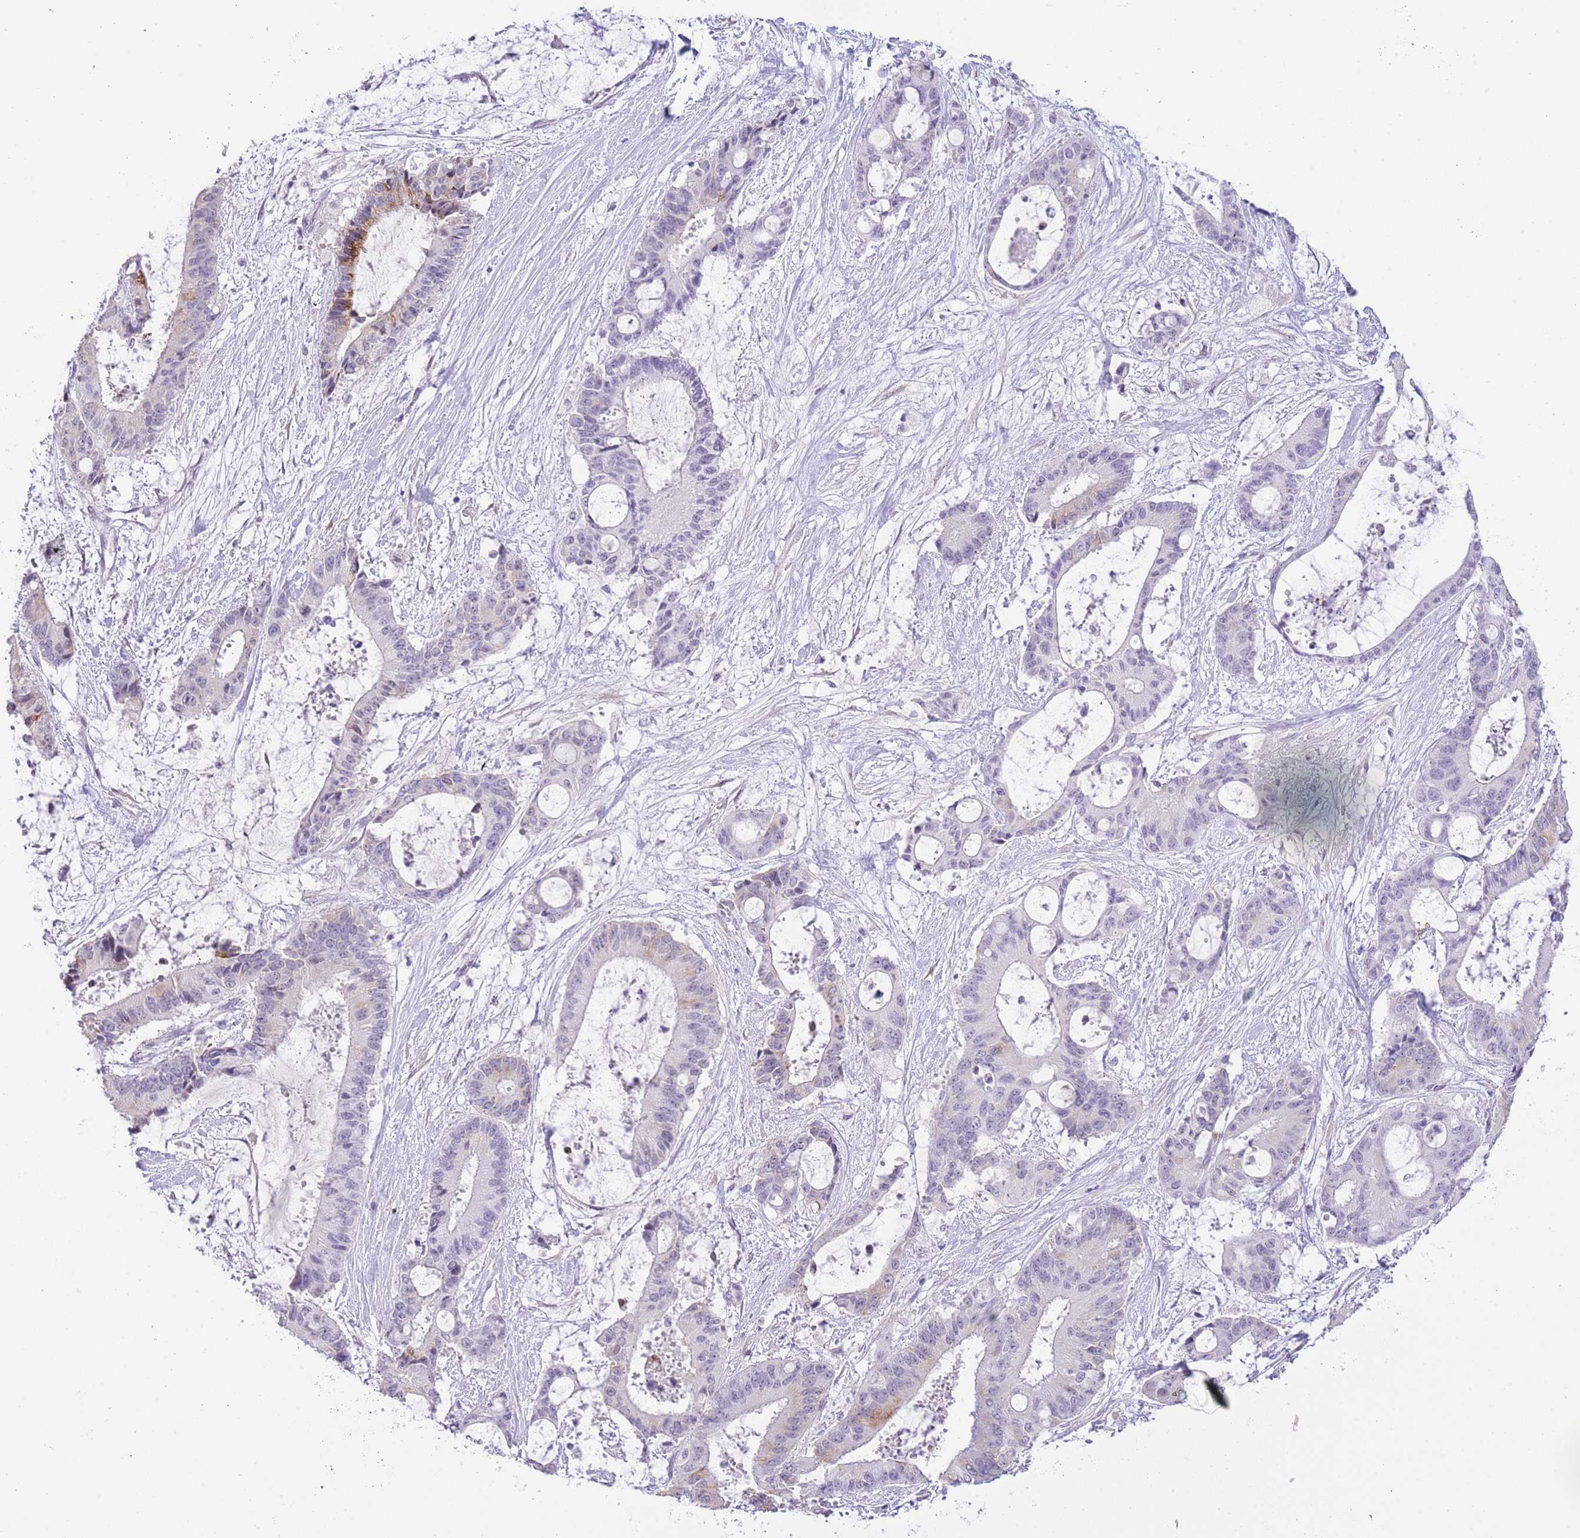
{"staining": {"intensity": "moderate", "quantity": "<25%", "location": "cytoplasmic/membranous"}, "tissue": "liver cancer", "cell_type": "Tumor cells", "image_type": "cancer", "snomed": [{"axis": "morphology", "description": "Normal tissue, NOS"}, {"axis": "morphology", "description": "Cholangiocarcinoma"}, {"axis": "topography", "description": "Liver"}, {"axis": "topography", "description": "Peripheral nerve tissue"}], "caption": "Liver cancer (cholangiocarcinoma) stained with DAB (3,3'-diaminobenzidine) immunohistochemistry demonstrates low levels of moderate cytoplasmic/membranous staining in approximately <25% of tumor cells.", "gene": "MIDN", "patient": {"sex": "female", "age": 73}}